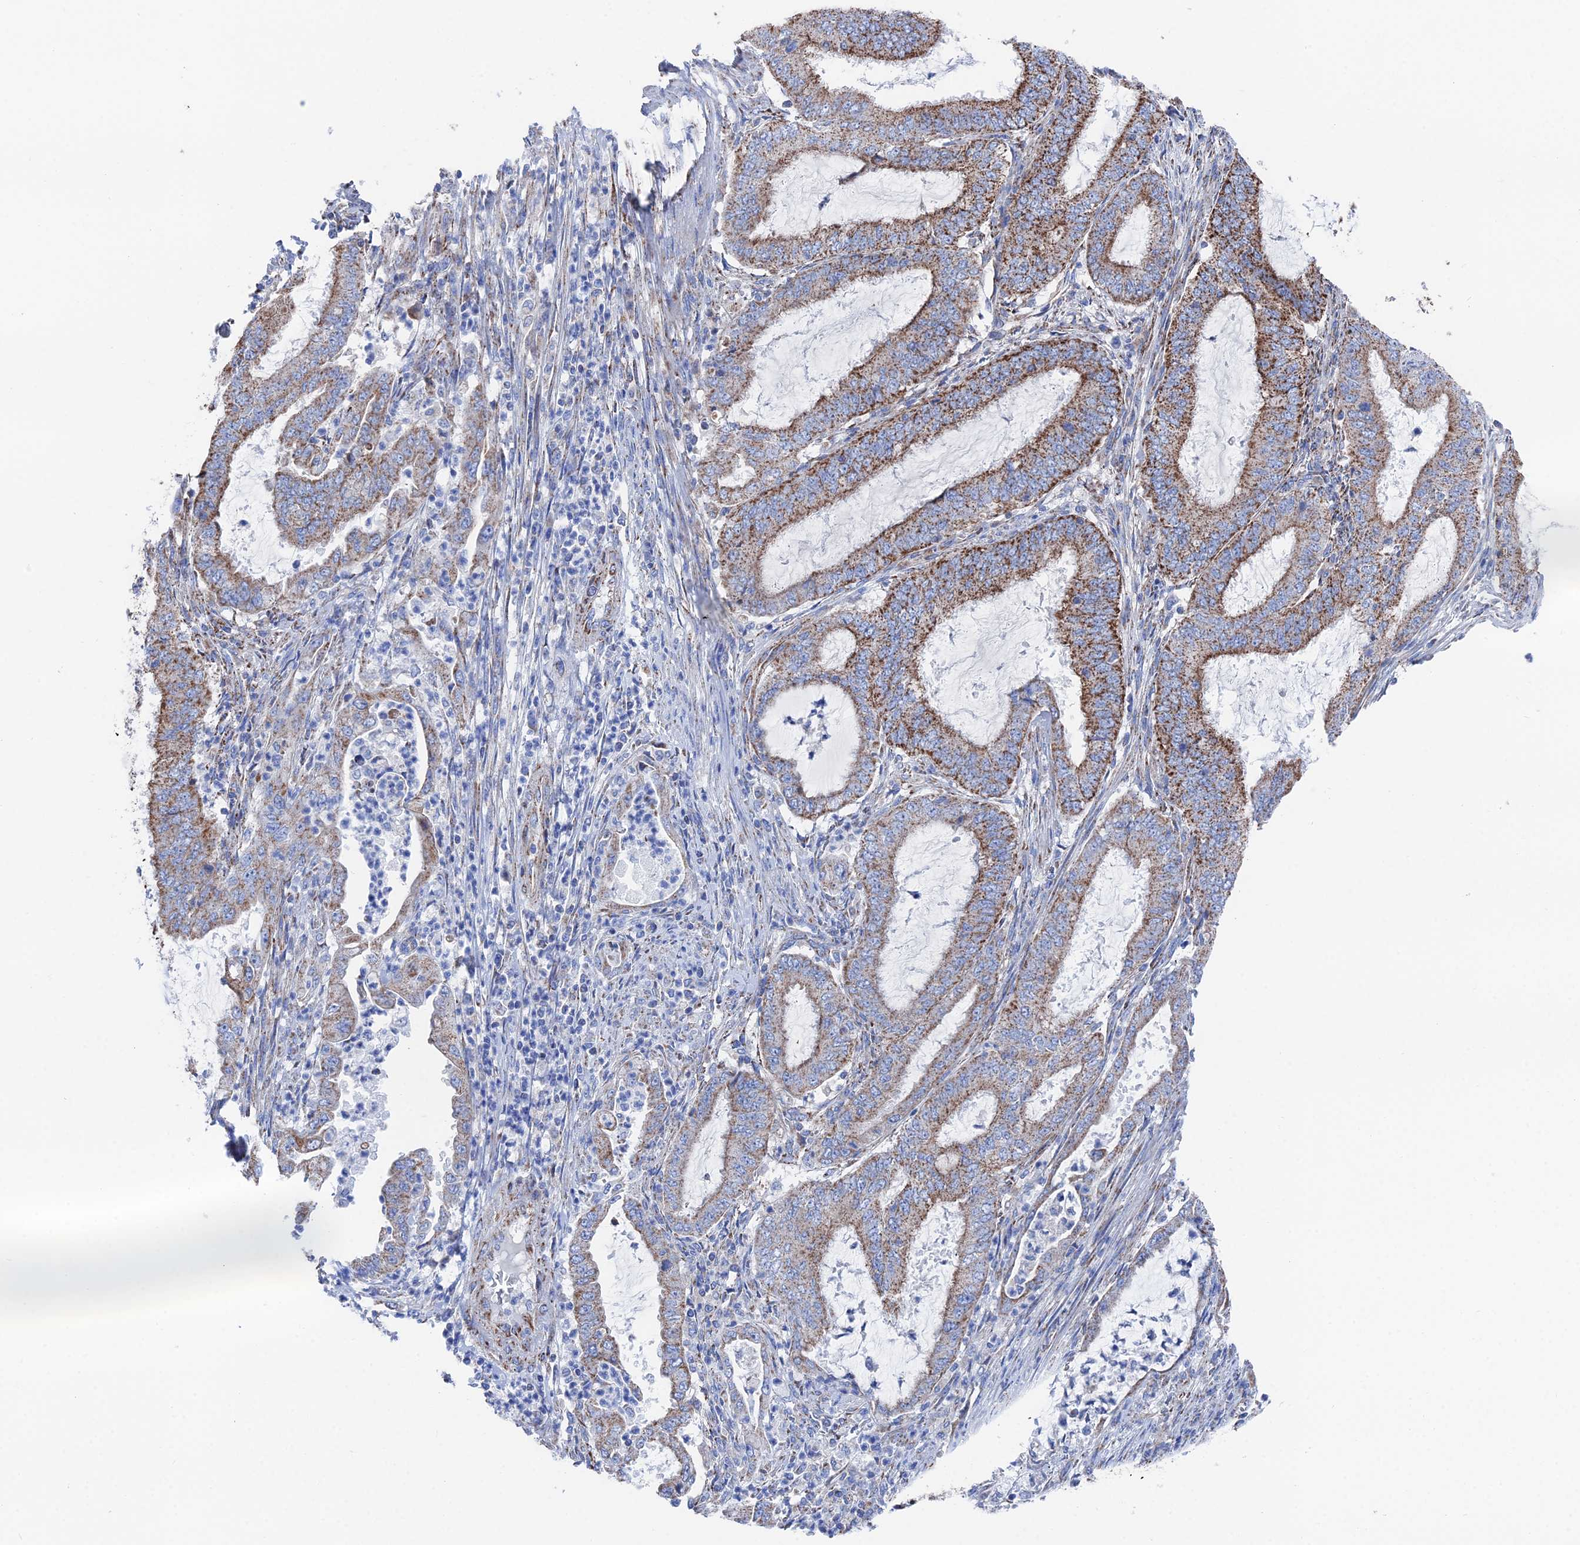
{"staining": {"intensity": "strong", "quantity": "25%-75%", "location": "cytoplasmic/membranous"}, "tissue": "endometrial cancer", "cell_type": "Tumor cells", "image_type": "cancer", "snomed": [{"axis": "morphology", "description": "Adenocarcinoma, NOS"}, {"axis": "topography", "description": "Endometrium"}], "caption": "Adenocarcinoma (endometrial) was stained to show a protein in brown. There is high levels of strong cytoplasmic/membranous positivity in about 25%-75% of tumor cells.", "gene": "IFT80", "patient": {"sex": "female", "age": 51}}